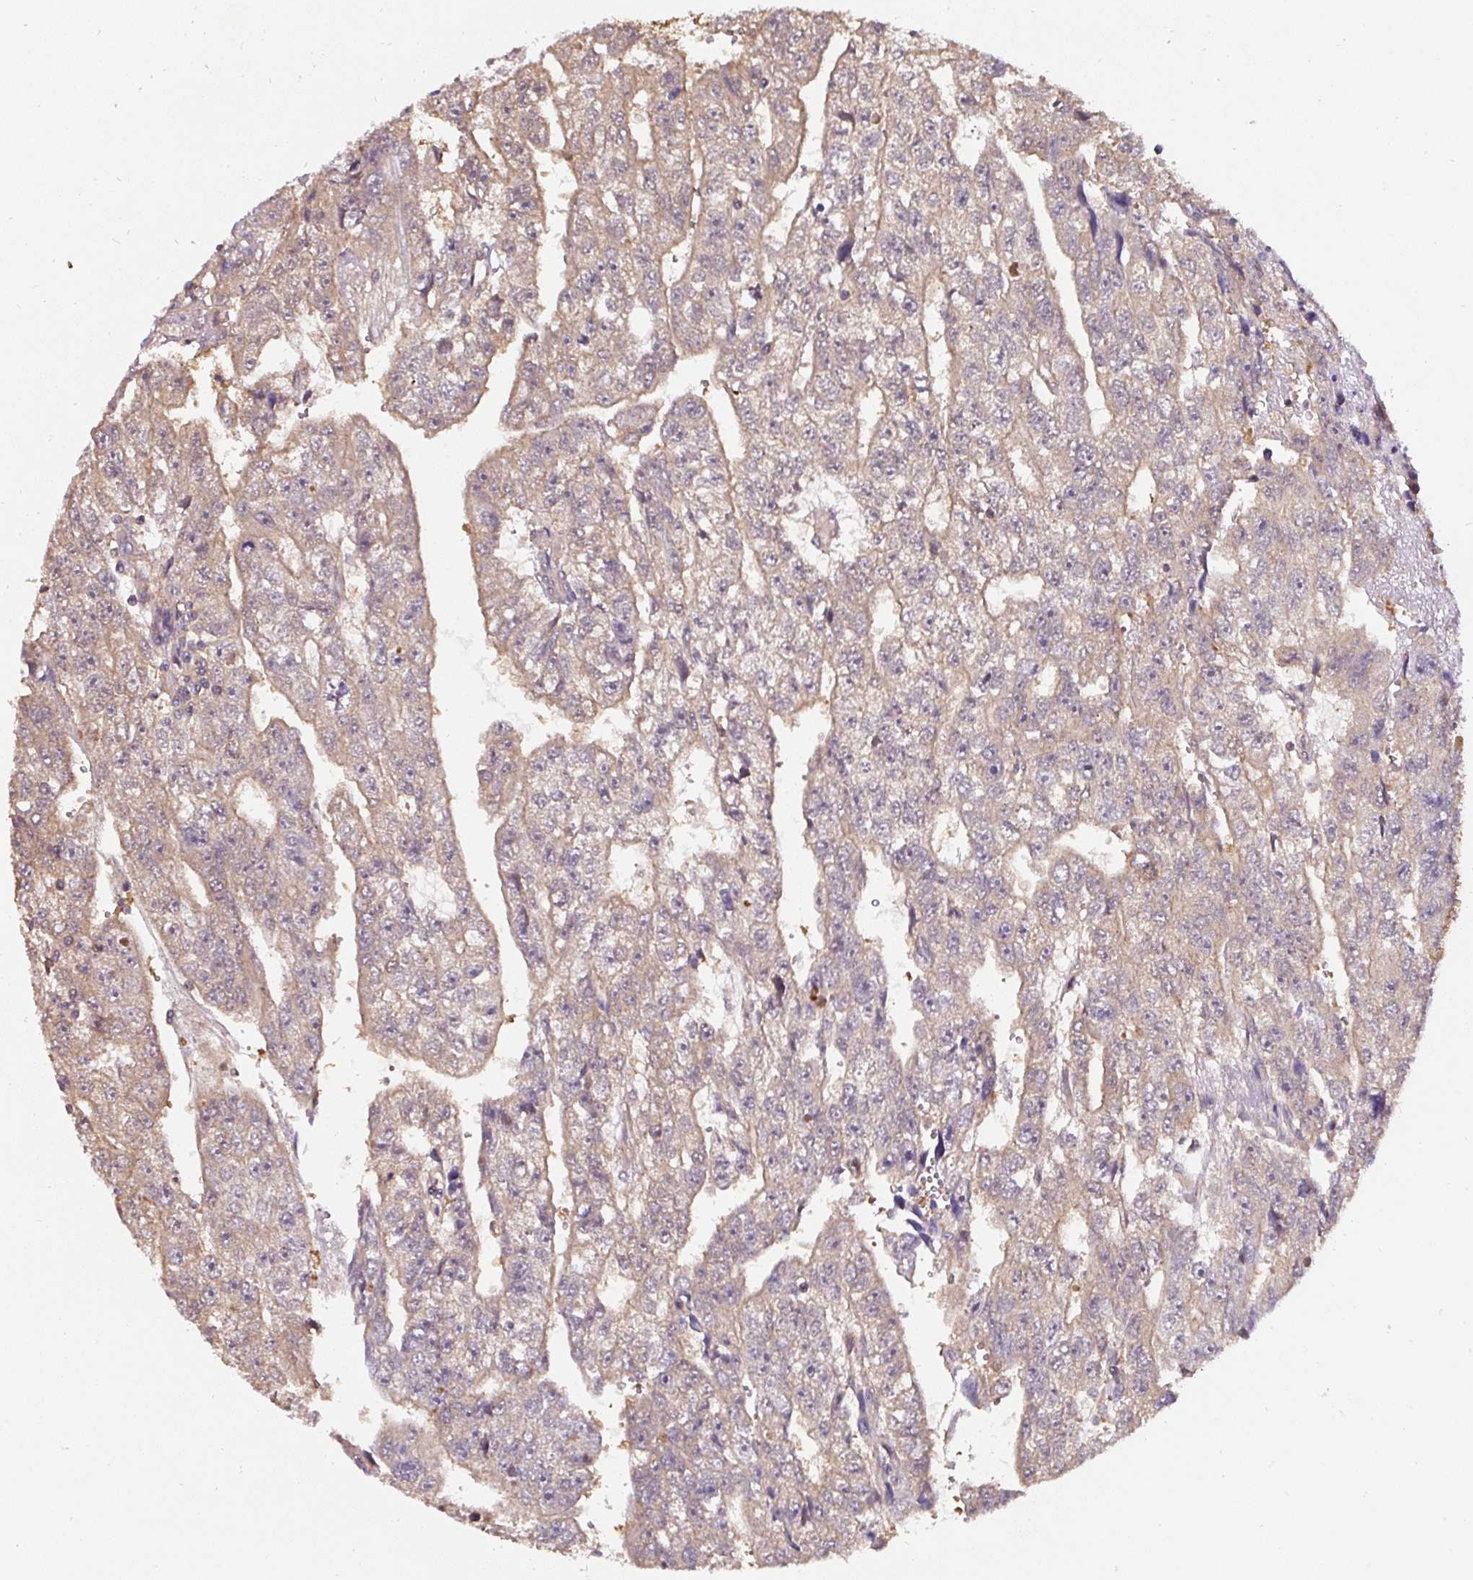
{"staining": {"intensity": "weak", "quantity": ">75%", "location": "cytoplasmic/membranous"}, "tissue": "testis cancer", "cell_type": "Tumor cells", "image_type": "cancer", "snomed": [{"axis": "morphology", "description": "Carcinoma, Embryonal, NOS"}, {"axis": "topography", "description": "Testis"}], "caption": "Human testis cancer stained with a protein marker exhibits weak staining in tumor cells.", "gene": "ST13", "patient": {"sex": "male", "age": 20}}